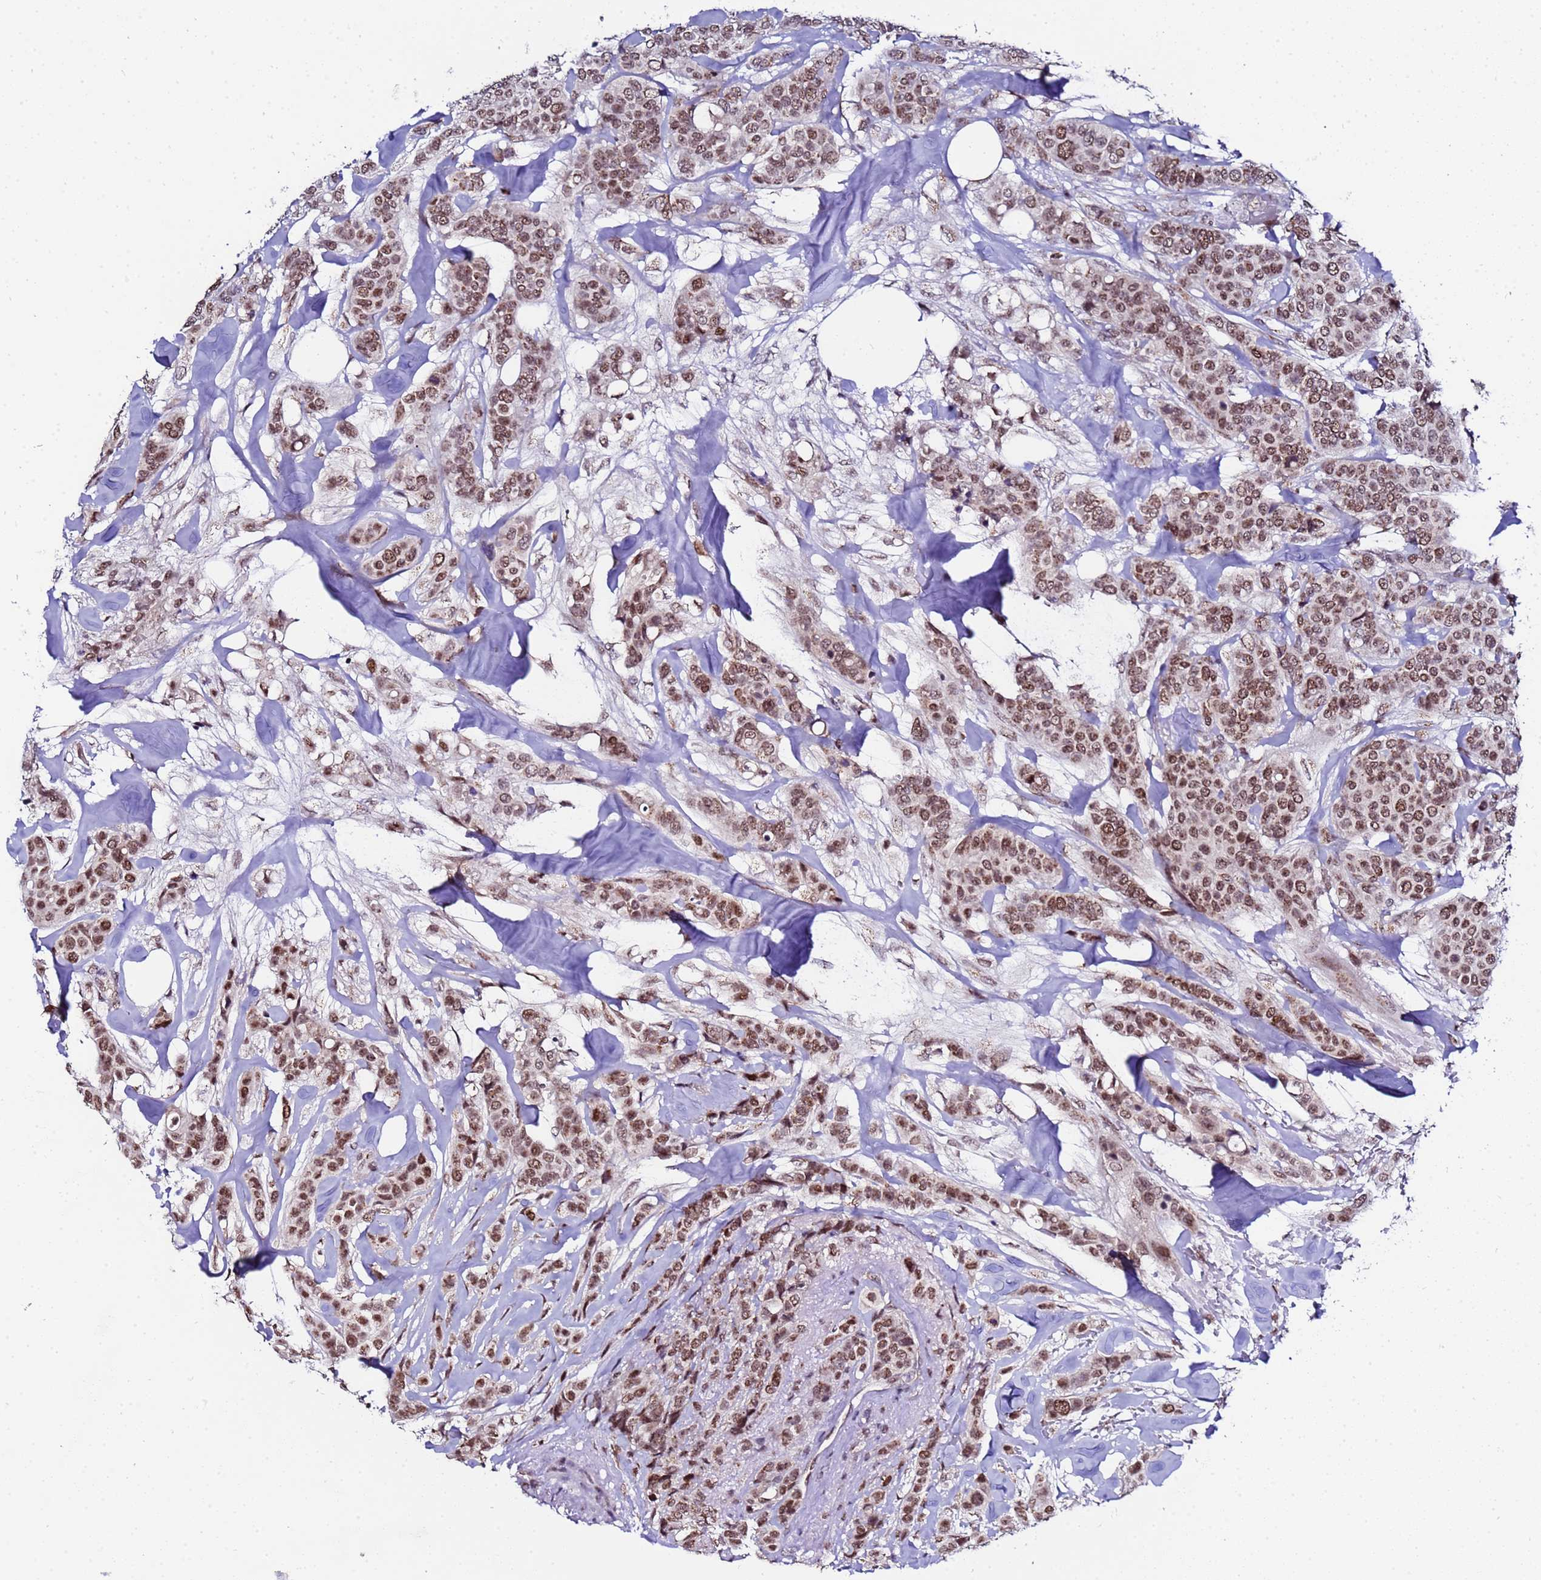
{"staining": {"intensity": "strong", "quantity": ">75%", "location": "nuclear"}, "tissue": "breast cancer", "cell_type": "Tumor cells", "image_type": "cancer", "snomed": [{"axis": "morphology", "description": "Lobular carcinoma"}, {"axis": "topography", "description": "Breast"}], "caption": "Lobular carcinoma (breast) stained with DAB (3,3'-diaminobenzidine) IHC exhibits high levels of strong nuclear positivity in about >75% of tumor cells.", "gene": "C19orf47", "patient": {"sex": "female", "age": 51}}